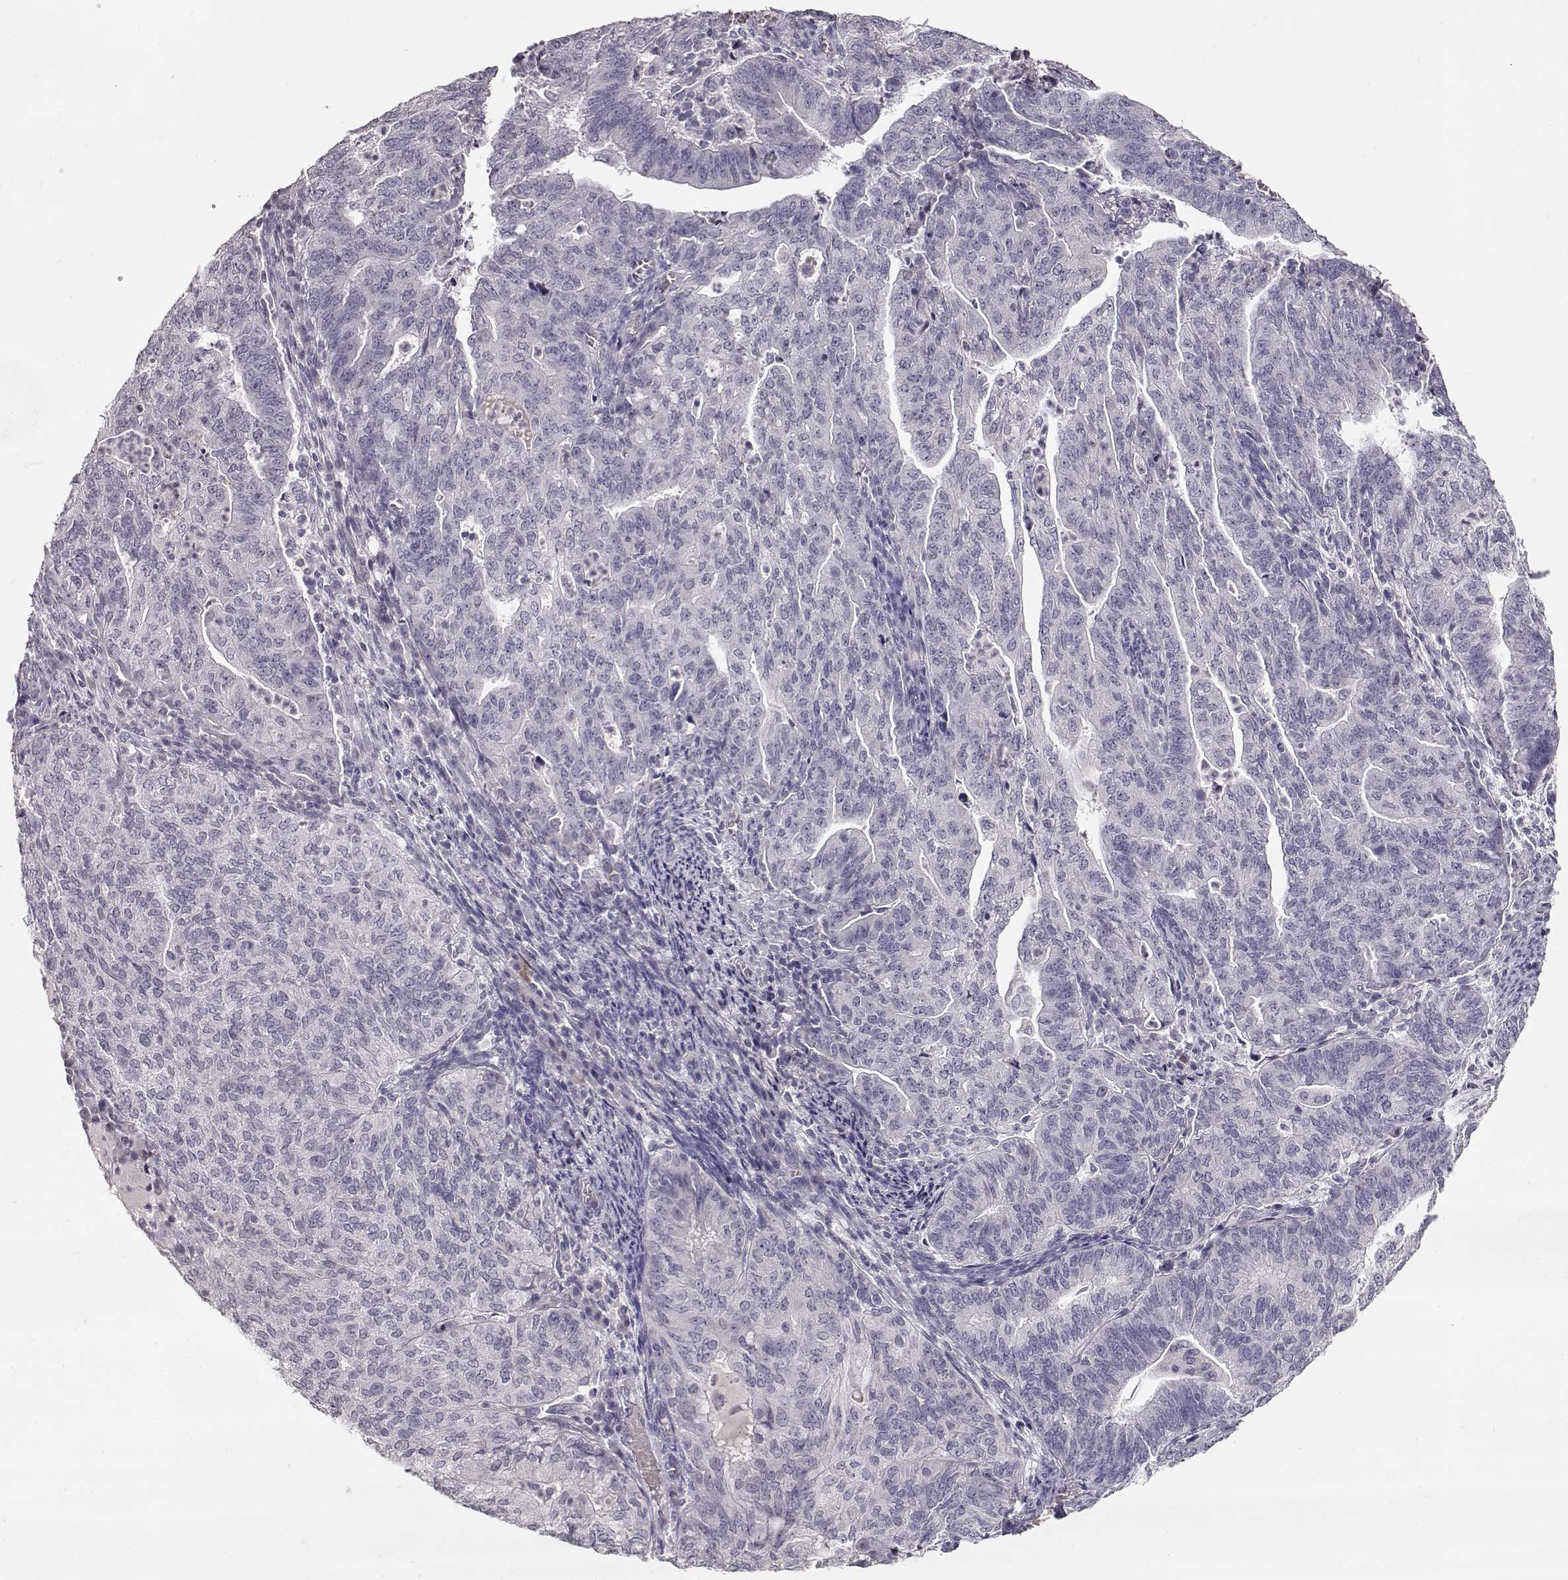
{"staining": {"intensity": "negative", "quantity": "none", "location": "none"}, "tissue": "endometrial cancer", "cell_type": "Tumor cells", "image_type": "cancer", "snomed": [{"axis": "morphology", "description": "Adenocarcinoma, NOS"}, {"axis": "topography", "description": "Endometrium"}], "caption": "This is an IHC image of endometrial cancer (adenocarcinoma). There is no positivity in tumor cells.", "gene": "TPH2", "patient": {"sex": "female", "age": 82}}